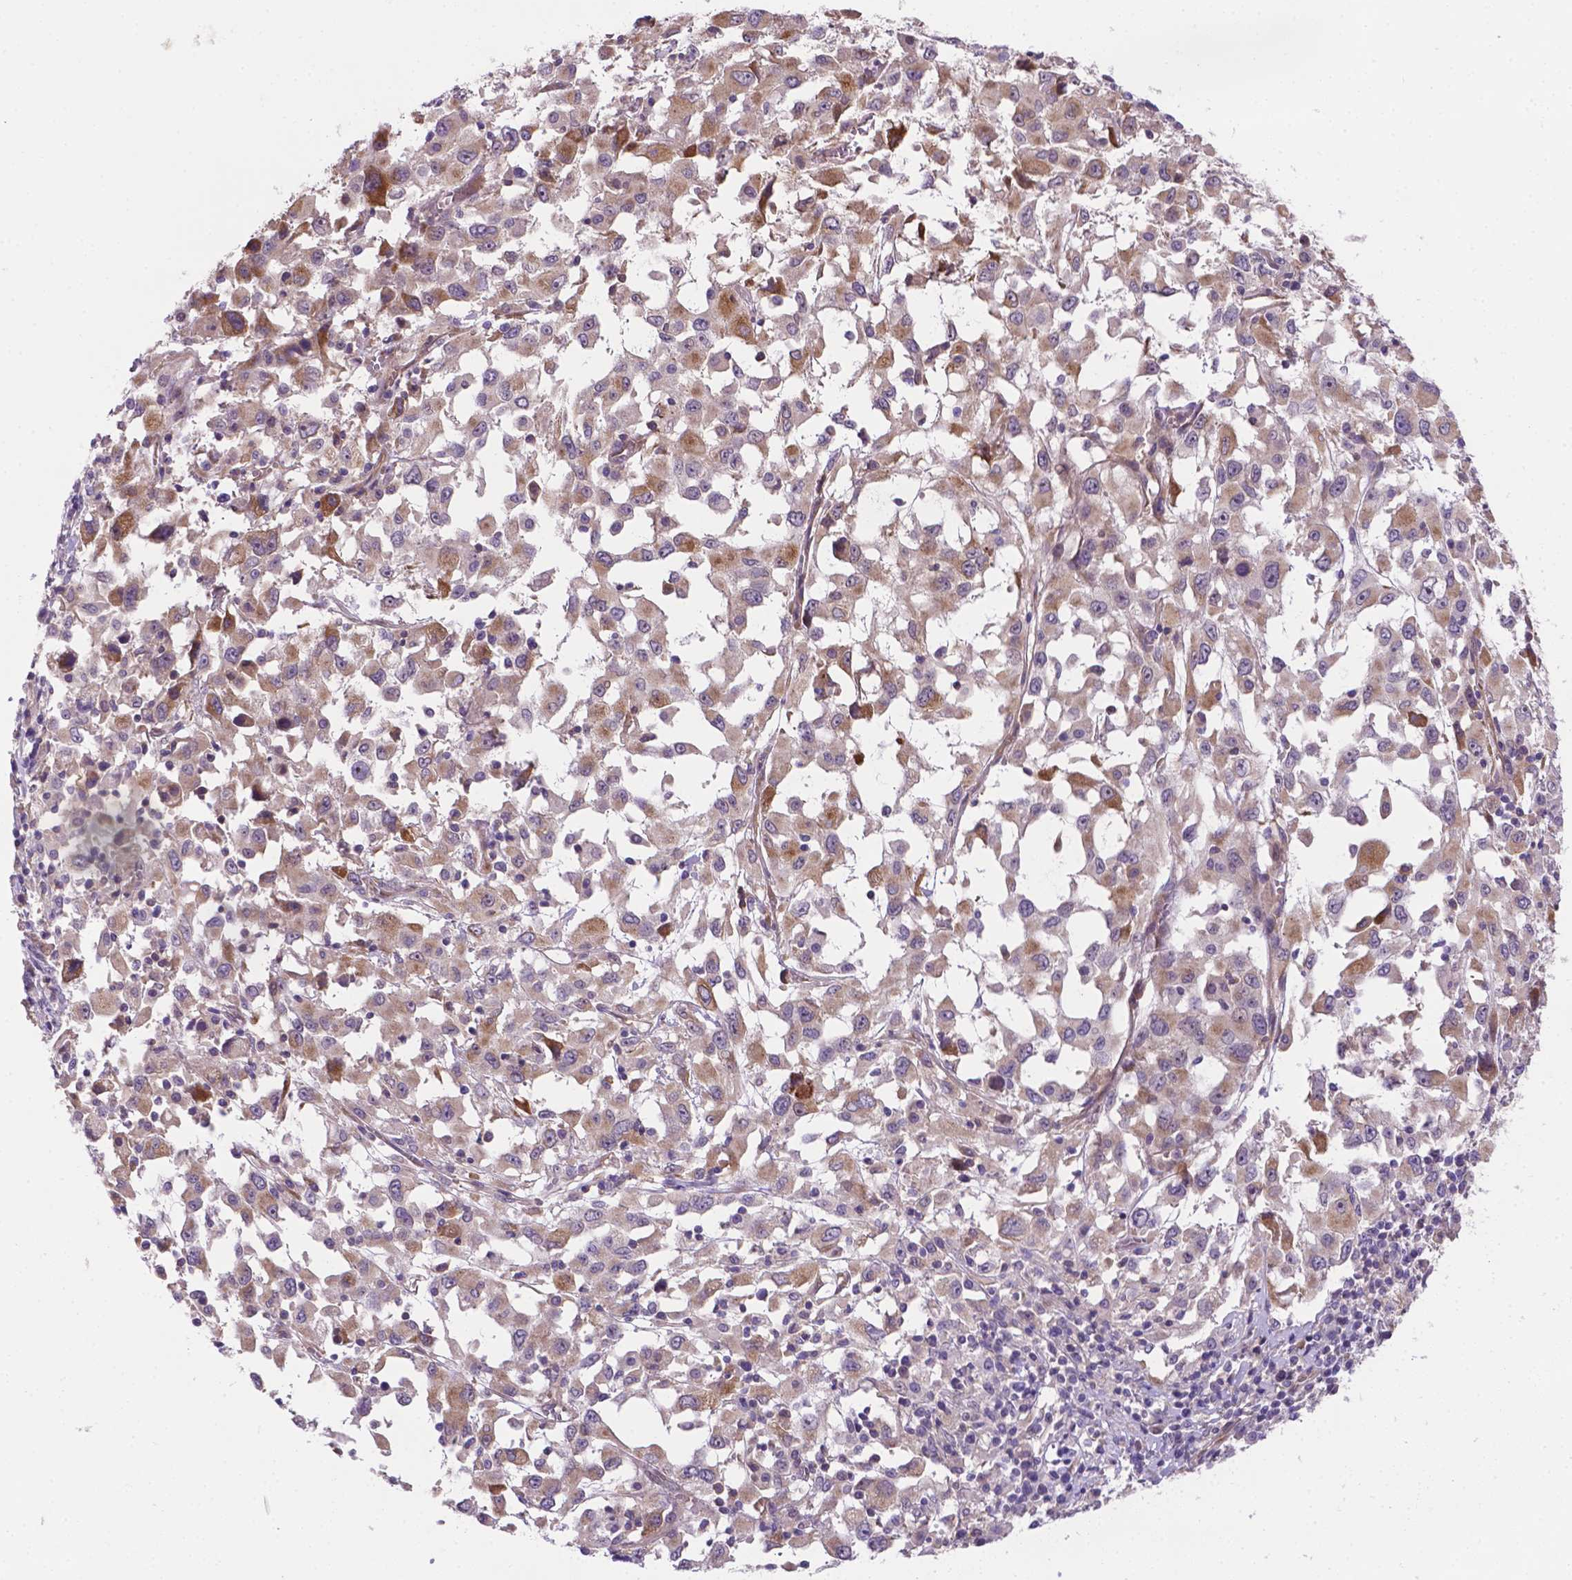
{"staining": {"intensity": "moderate", "quantity": ">75%", "location": "cytoplasmic/membranous"}, "tissue": "melanoma", "cell_type": "Tumor cells", "image_type": "cancer", "snomed": [{"axis": "morphology", "description": "Malignant melanoma, Metastatic site"}, {"axis": "topography", "description": "Soft tissue"}], "caption": "Malignant melanoma (metastatic site) stained for a protein reveals moderate cytoplasmic/membranous positivity in tumor cells.", "gene": "TM4SF20", "patient": {"sex": "male", "age": 50}}